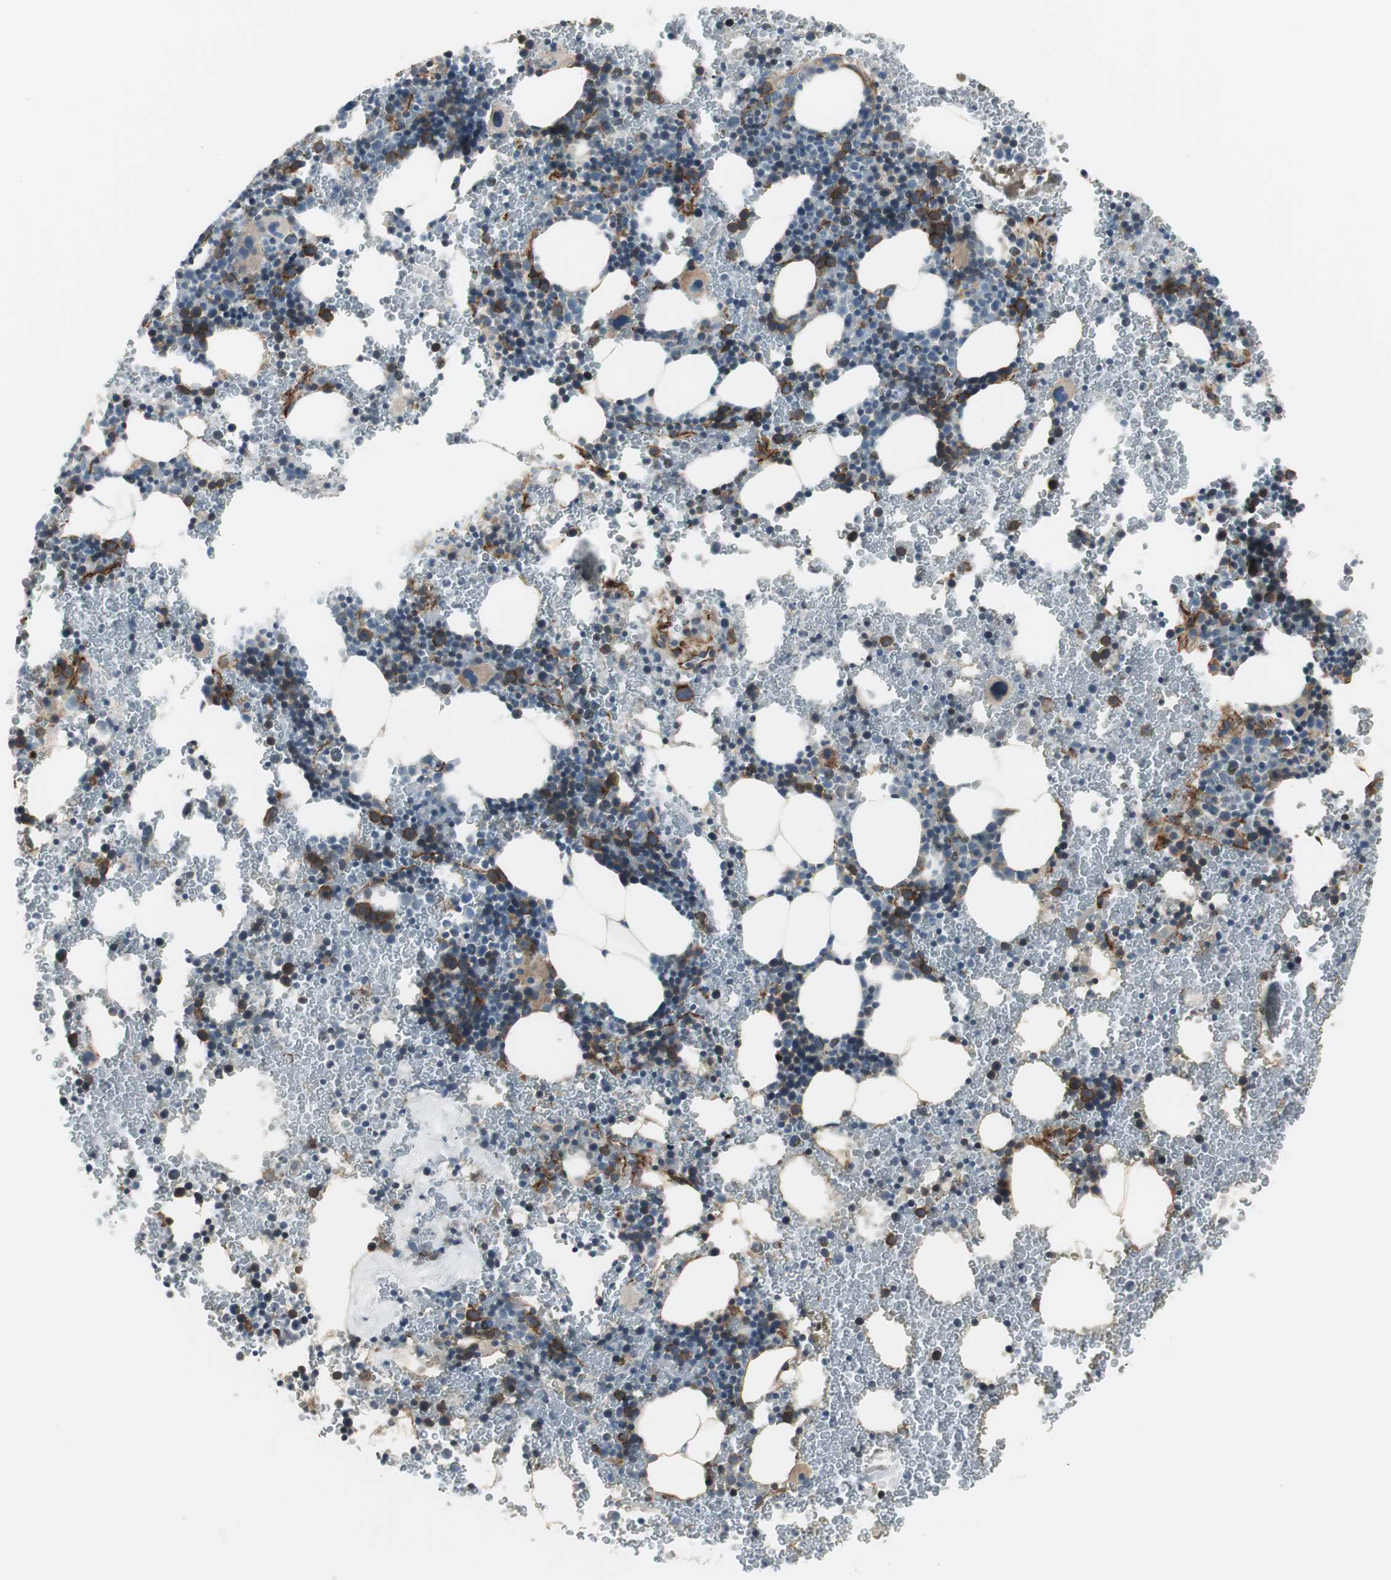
{"staining": {"intensity": "strong", "quantity": "<25%", "location": "cytoplasmic/membranous"}, "tissue": "bone marrow", "cell_type": "Hematopoietic cells", "image_type": "normal", "snomed": [{"axis": "morphology", "description": "Normal tissue, NOS"}, {"axis": "morphology", "description": "Inflammation, NOS"}, {"axis": "topography", "description": "Bone marrow"}], "caption": "The immunohistochemical stain labels strong cytoplasmic/membranous positivity in hematopoietic cells of benign bone marrow.", "gene": "STXBP4", "patient": {"sex": "male", "age": 22}}